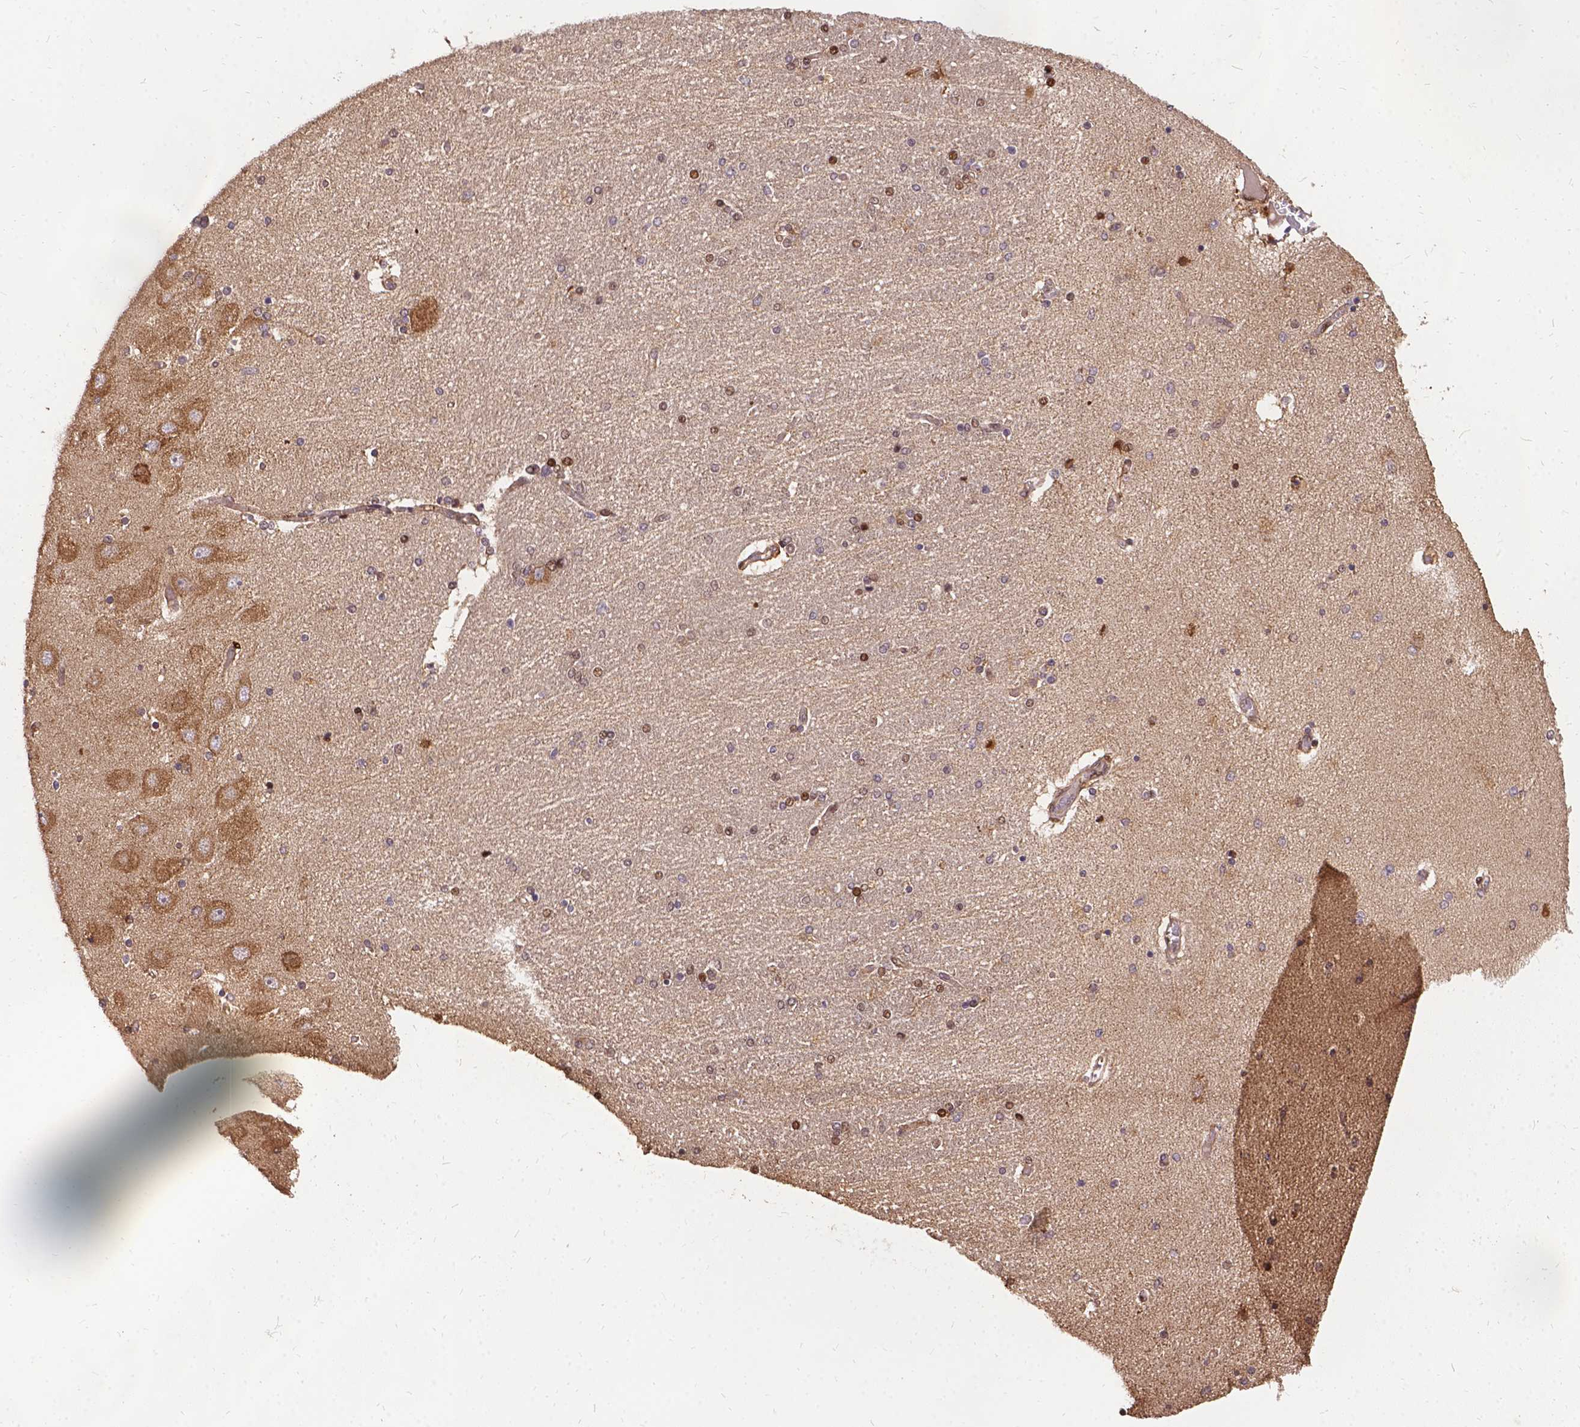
{"staining": {"intensity": "negative", "quantity": "none", "location": "none"}, "tissue": "hippocampus", "cell_type": "Glial cells", "image_type": "normal", "snomed": [{"axis": "morphology", "description": "Normal tissue, NOS"}, {"axis": "topography", "description": "Hippocampus"}], "caption": "A high-resolution histopathology image shows immunohistochemistry staining of benign hippocampus, which shows no significant expression in glial cells. (Immunohistochemistry (ihc), brightfield microscopy, high magnification).", "gene": "DENND6A", "patient": {"sex": "female", "age": 54}}